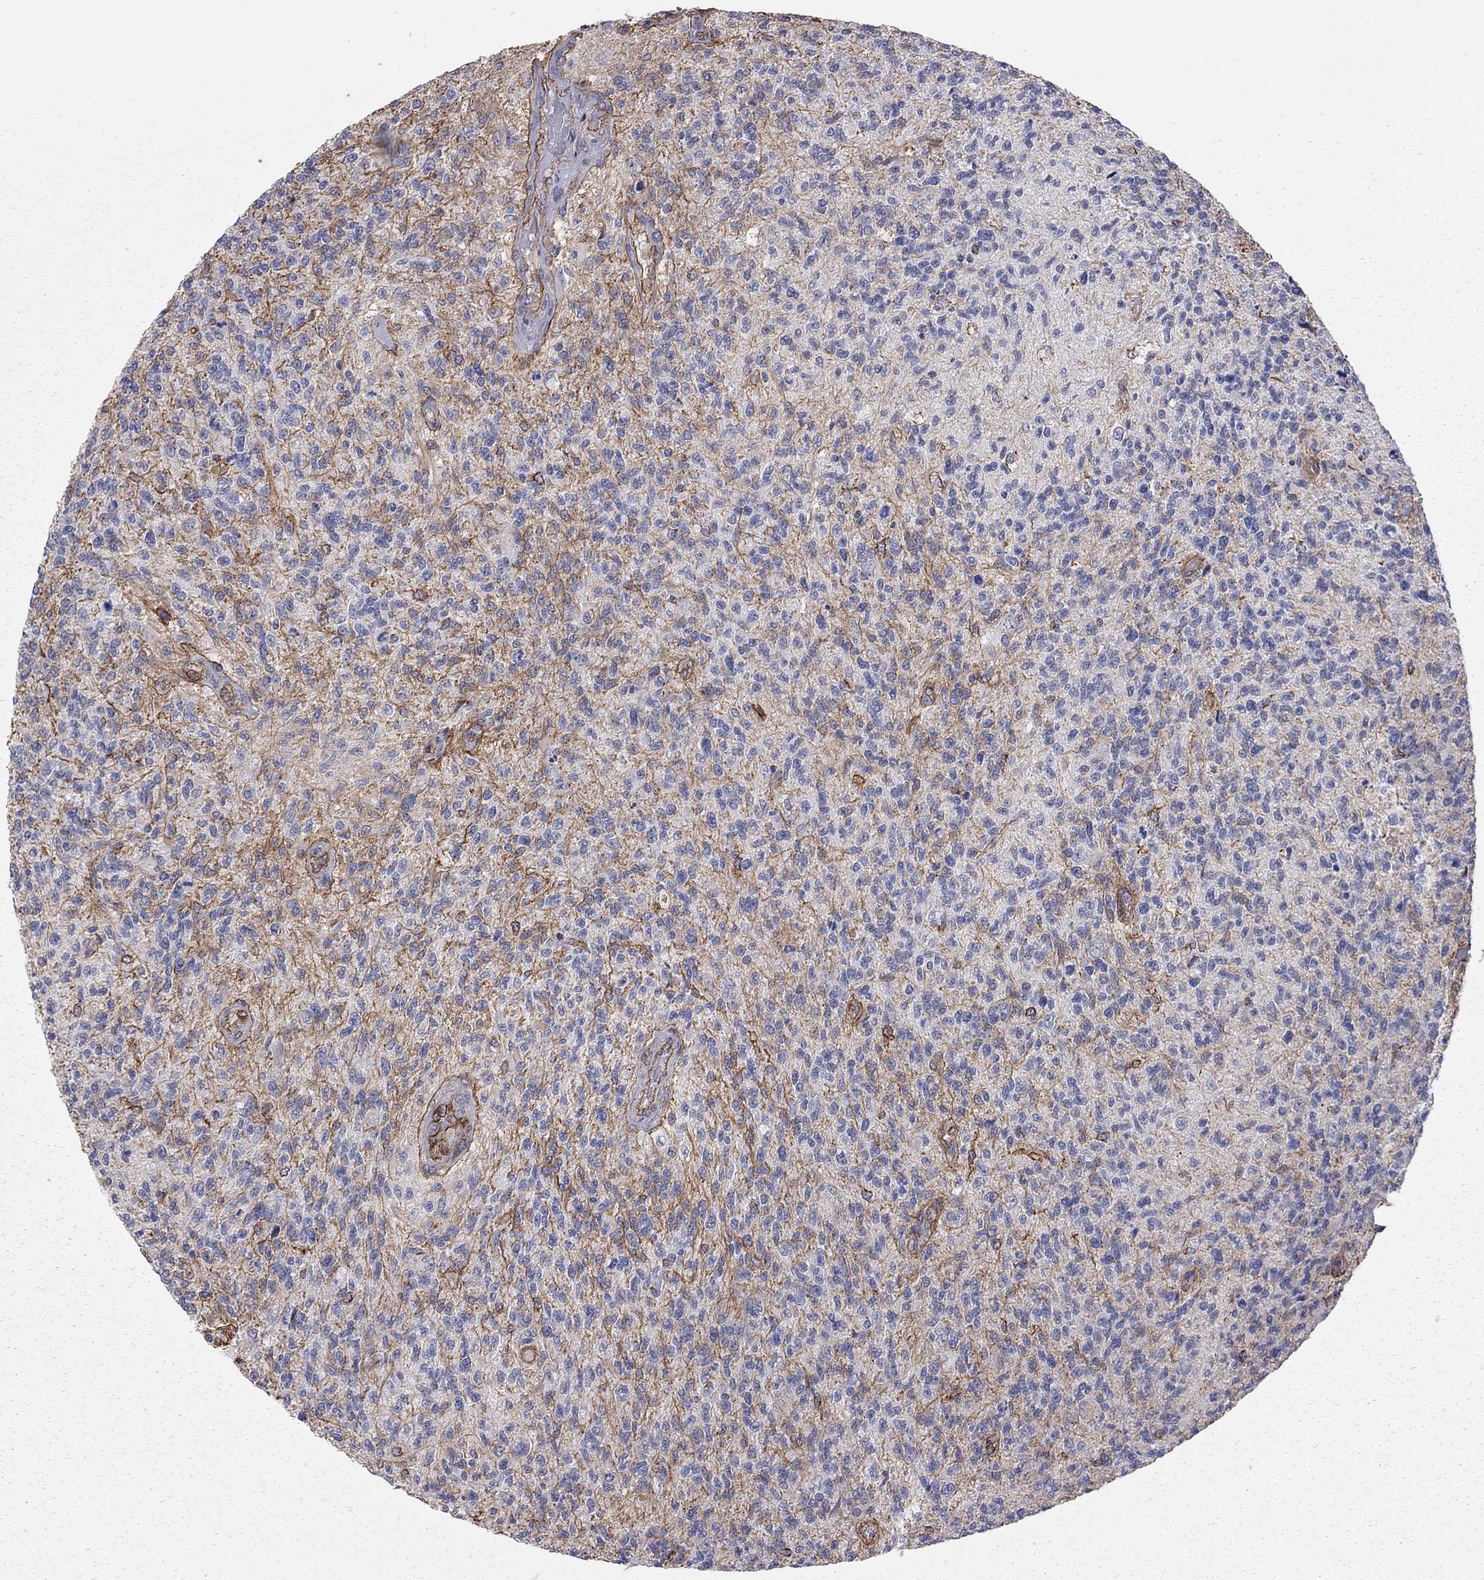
{"staining": {"intensity": "negative", "quantity": "none", "location": "none"}, "tissue": "glioma", "cell_type": "Tumor cells", "image_type": "cancer", "snomed": [{"axis": "morphology", "description": "Glioma, malignant, High grade"}, {"axis": "topography", "description": "Brain"}], "caption": "A high-resolution micrograph shows IHC staining of malignant glioma (high-grade), which shows no significant staining in tumor cells. (DAB (3,3'-diaminobenzidine) immunohistochemistry (IHC) visualized using brightfield microscopy, high magnification).", "gene": "BICDL2", "patient": {"sex": "male", "age": 56}}